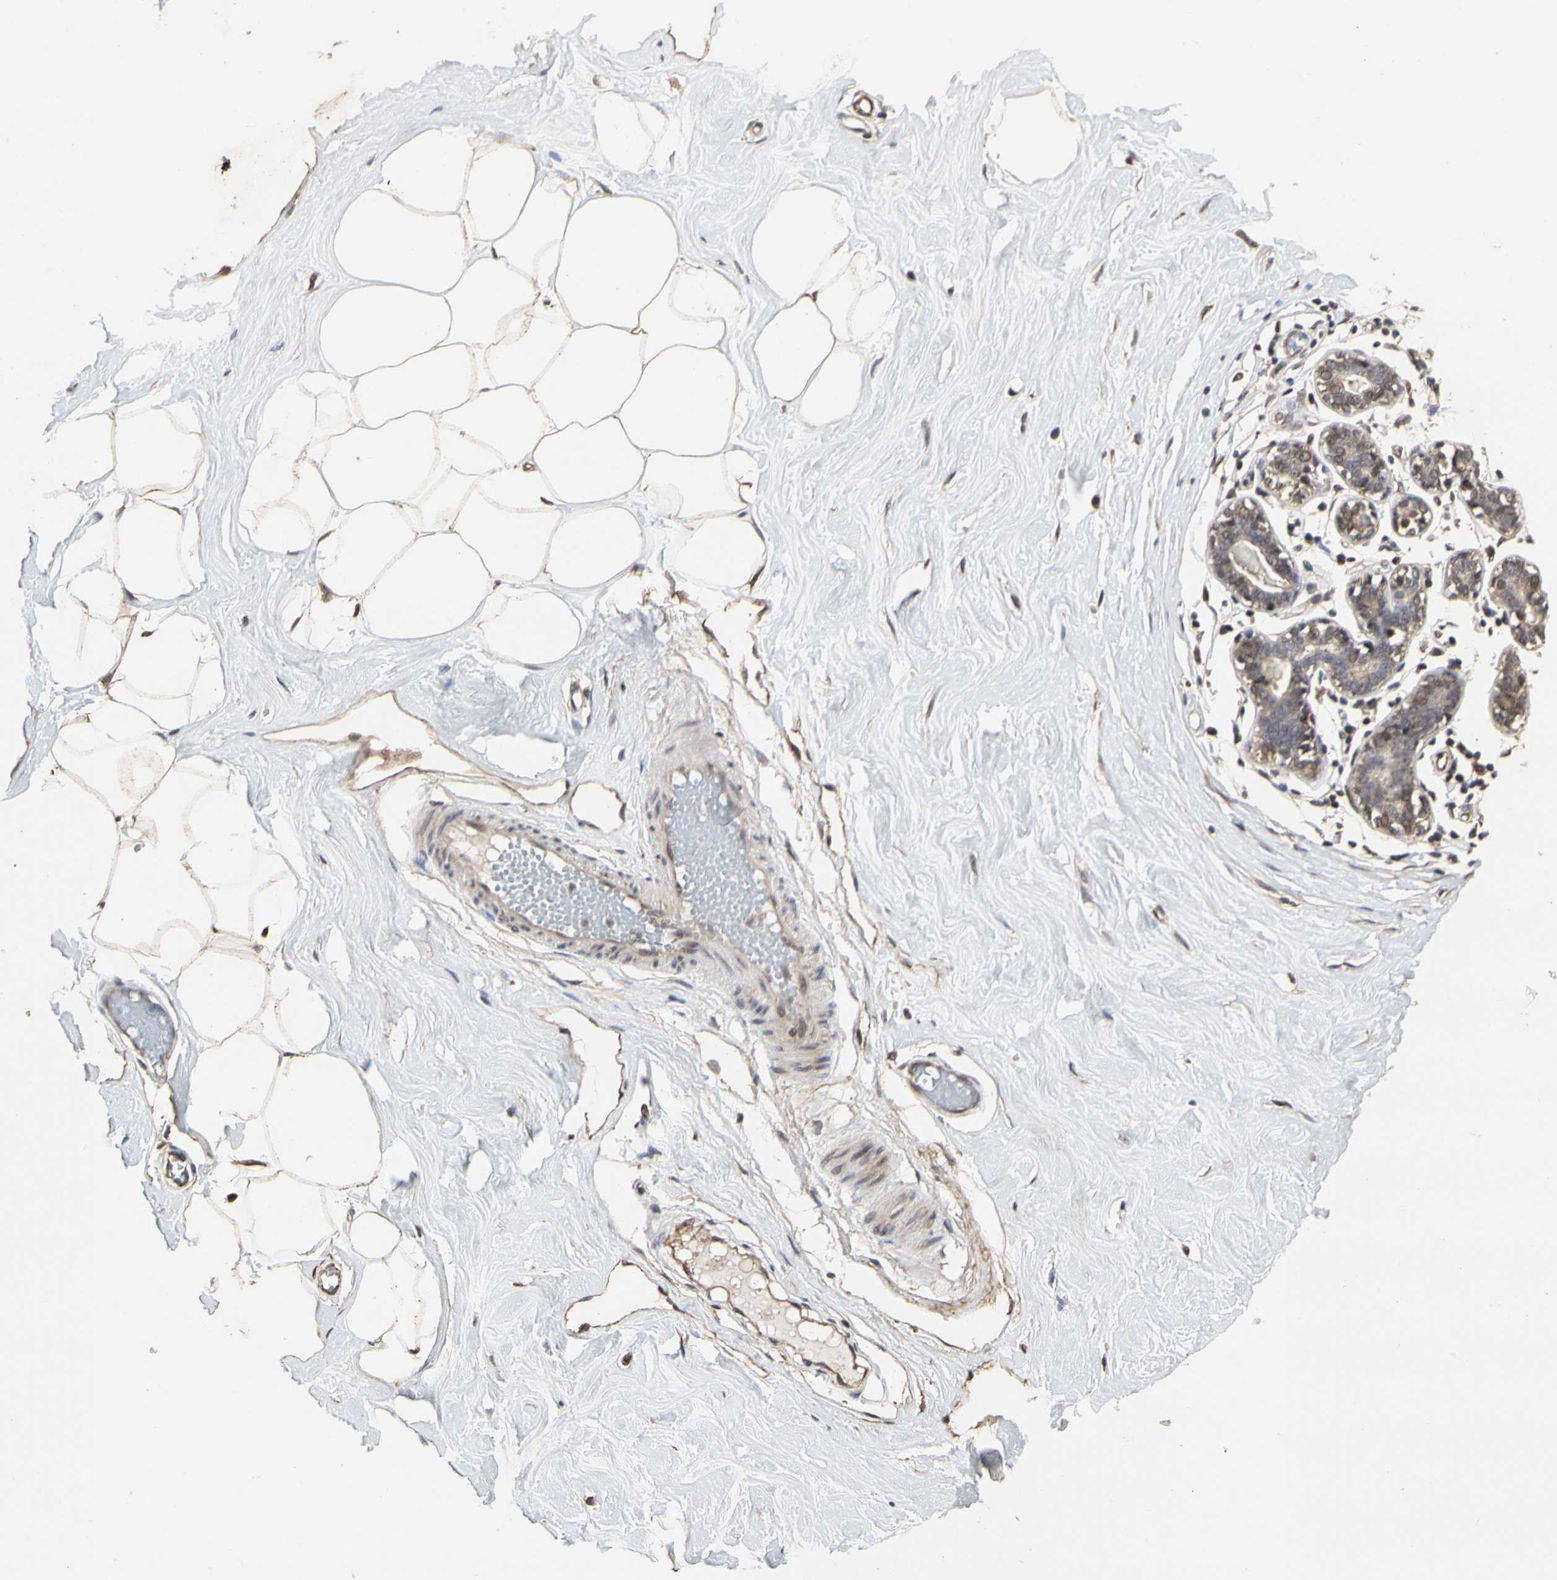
{"staining": {"intensity": "strong", "quantity": ">75%", "location": "cytoplasmic/membranous"}, "tissue": "adipose tissue", "cell_type": "Adipocytes", "image_type": "normal", "snomed": [{"axis": "morphology", "description": "Normal tissue, NOS"}, {"axis": "topography", "description": "Breast"}], "caption": "This histopathology image reveals immunohistochemistry (IHC) staining of normal human adipose tissue, with high strong cytoplasmic/membranous positivity in approximately >75% of adipocytes.", "gene": "TAOK1", "patient": {"sex": "female", "age": 44}}